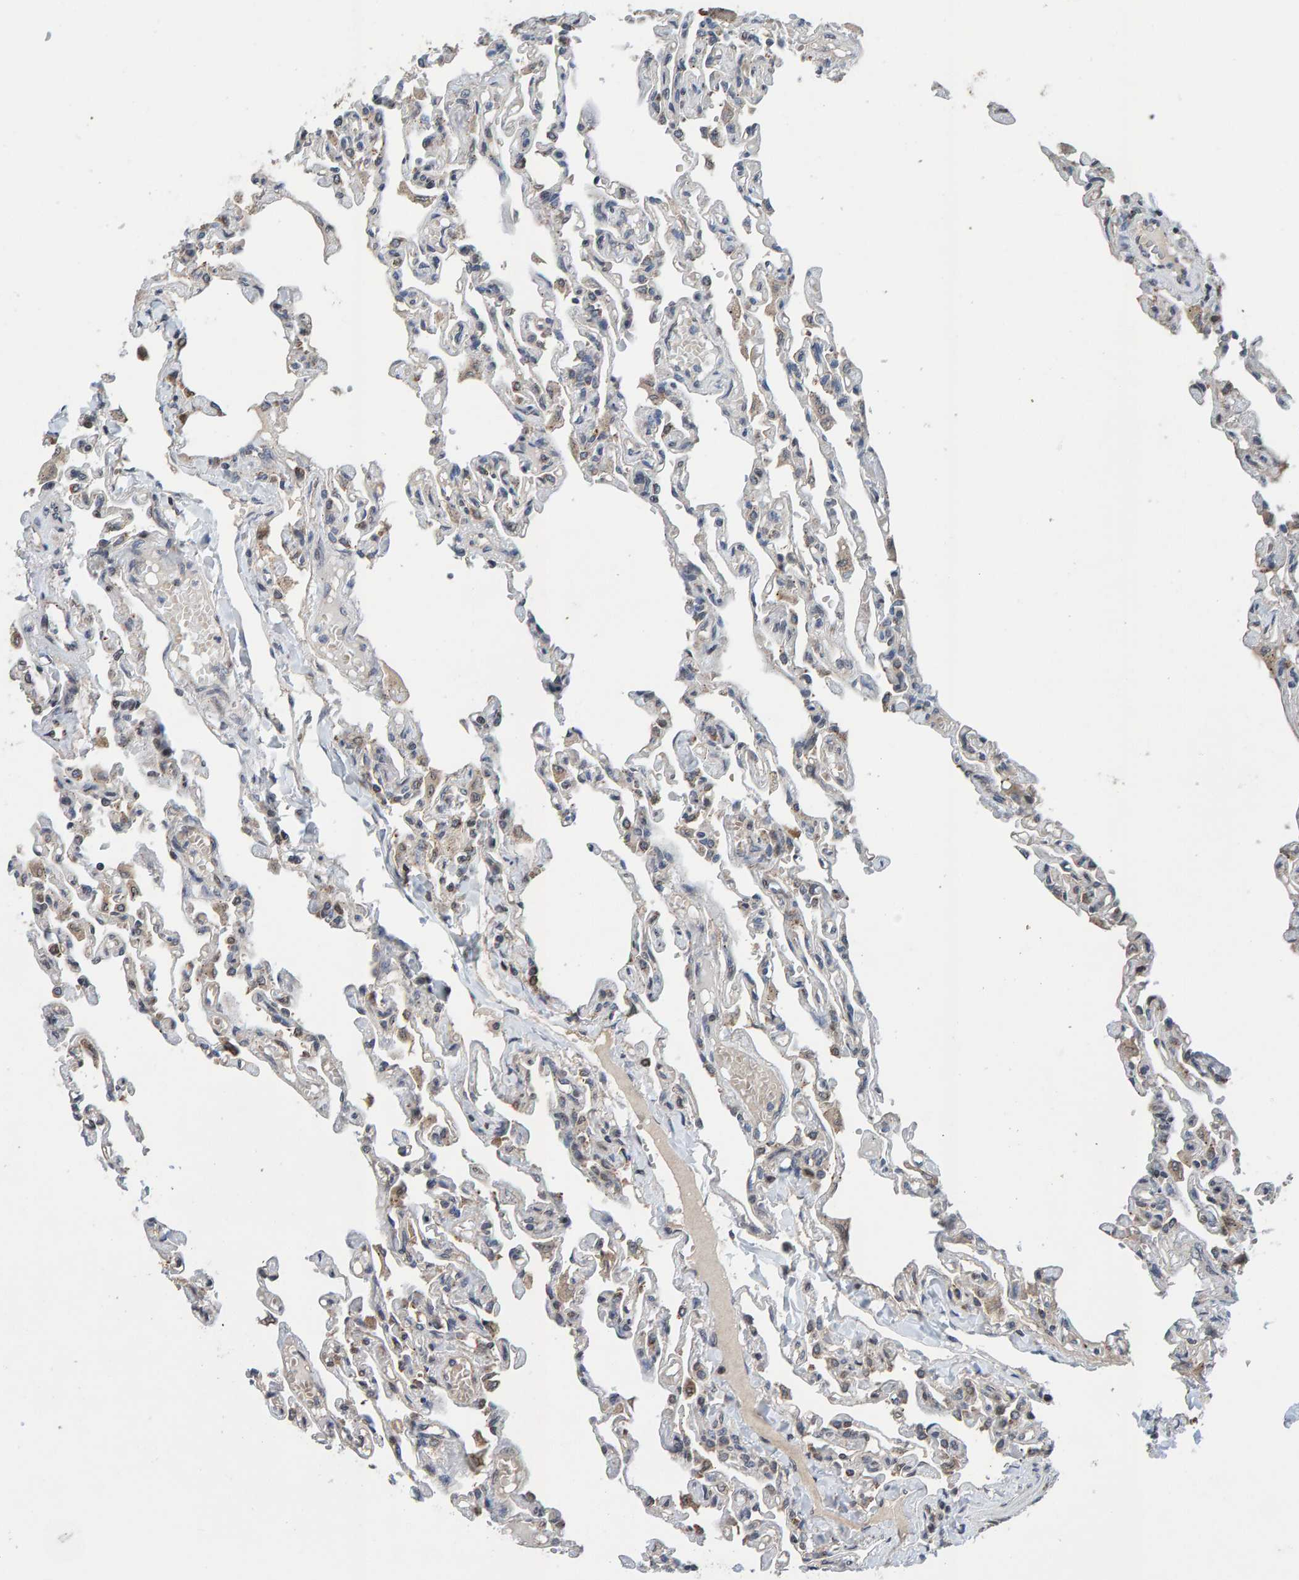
{"staining": {"intensity": "weak", "quantity": "<25%", "location": "cytoplasmic/membranous"}, "tissue": "lung", "cell_type": "Alveolar cells", "image_type": "normal", "snomed": [{"axis": "morphology", "description": "Normal tissue, NOS"}, {"axis": "topography", "description": "Lung"}], "caption": "Protein analysis of benign lung exhibits no significant staining in alveolar cells.", "gene": "CCDC25", "patient": {"sex": "male", "age": 21}}